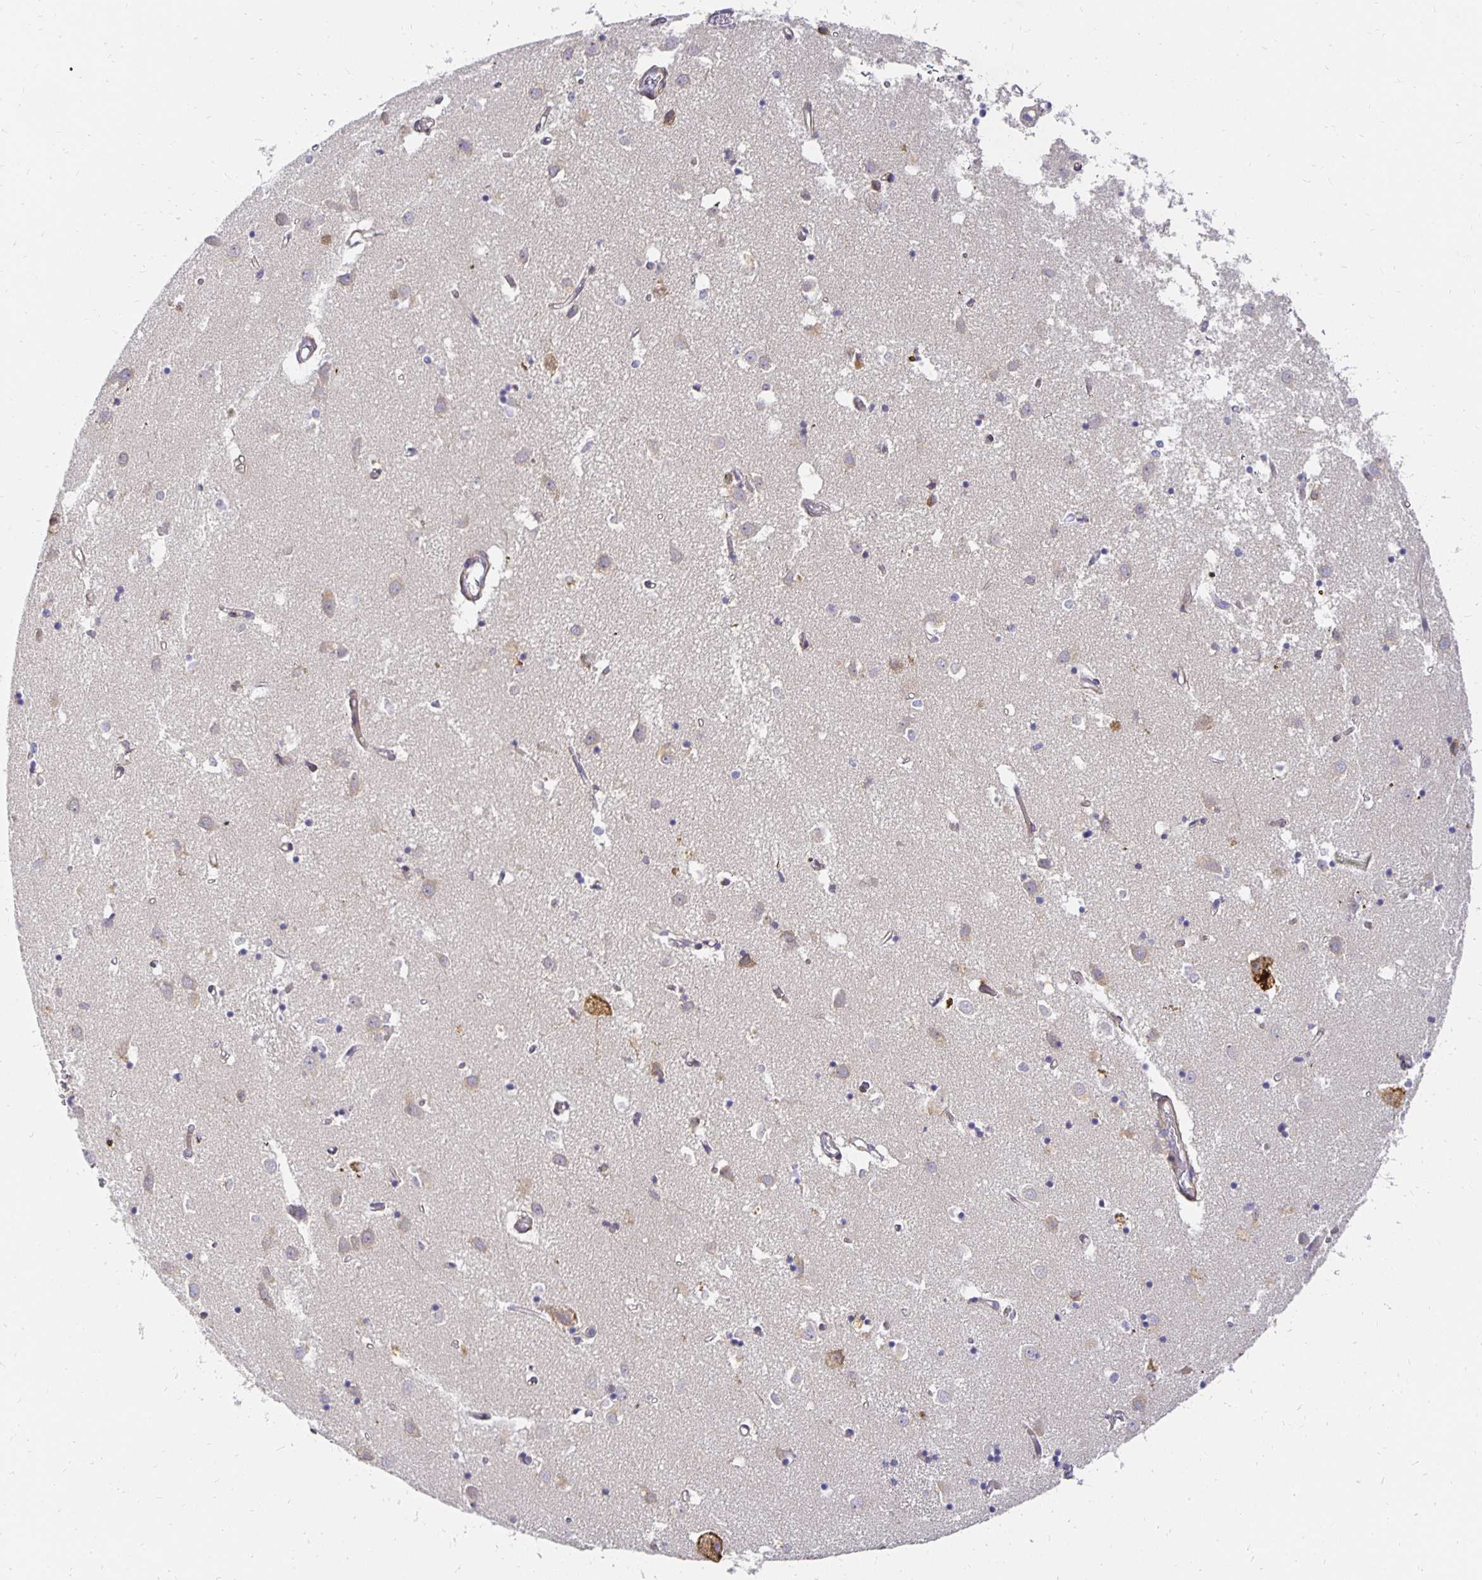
{"staining": {"intensity": "negative", "quantity": "none", "location": "none"}, "tissue": "caudate", "cell_type": "Glial cells", "image_type": "normal", "snomed": [{"axis": "morphology", "description": "Normal tissue, NOS"}, {"axis": "topography", "description": "Lateral ventricle wall"}], "caption": "Immunohistochemical staining of unremarkable caudate demonstrates no significant expression in glial cells. (DAB (3,3'-diaminobenzidine) immunohistochemistry with hematoxylin counter stain).", "gene": "PLOD1", "patient": {"sex": "male", "age": 70}}